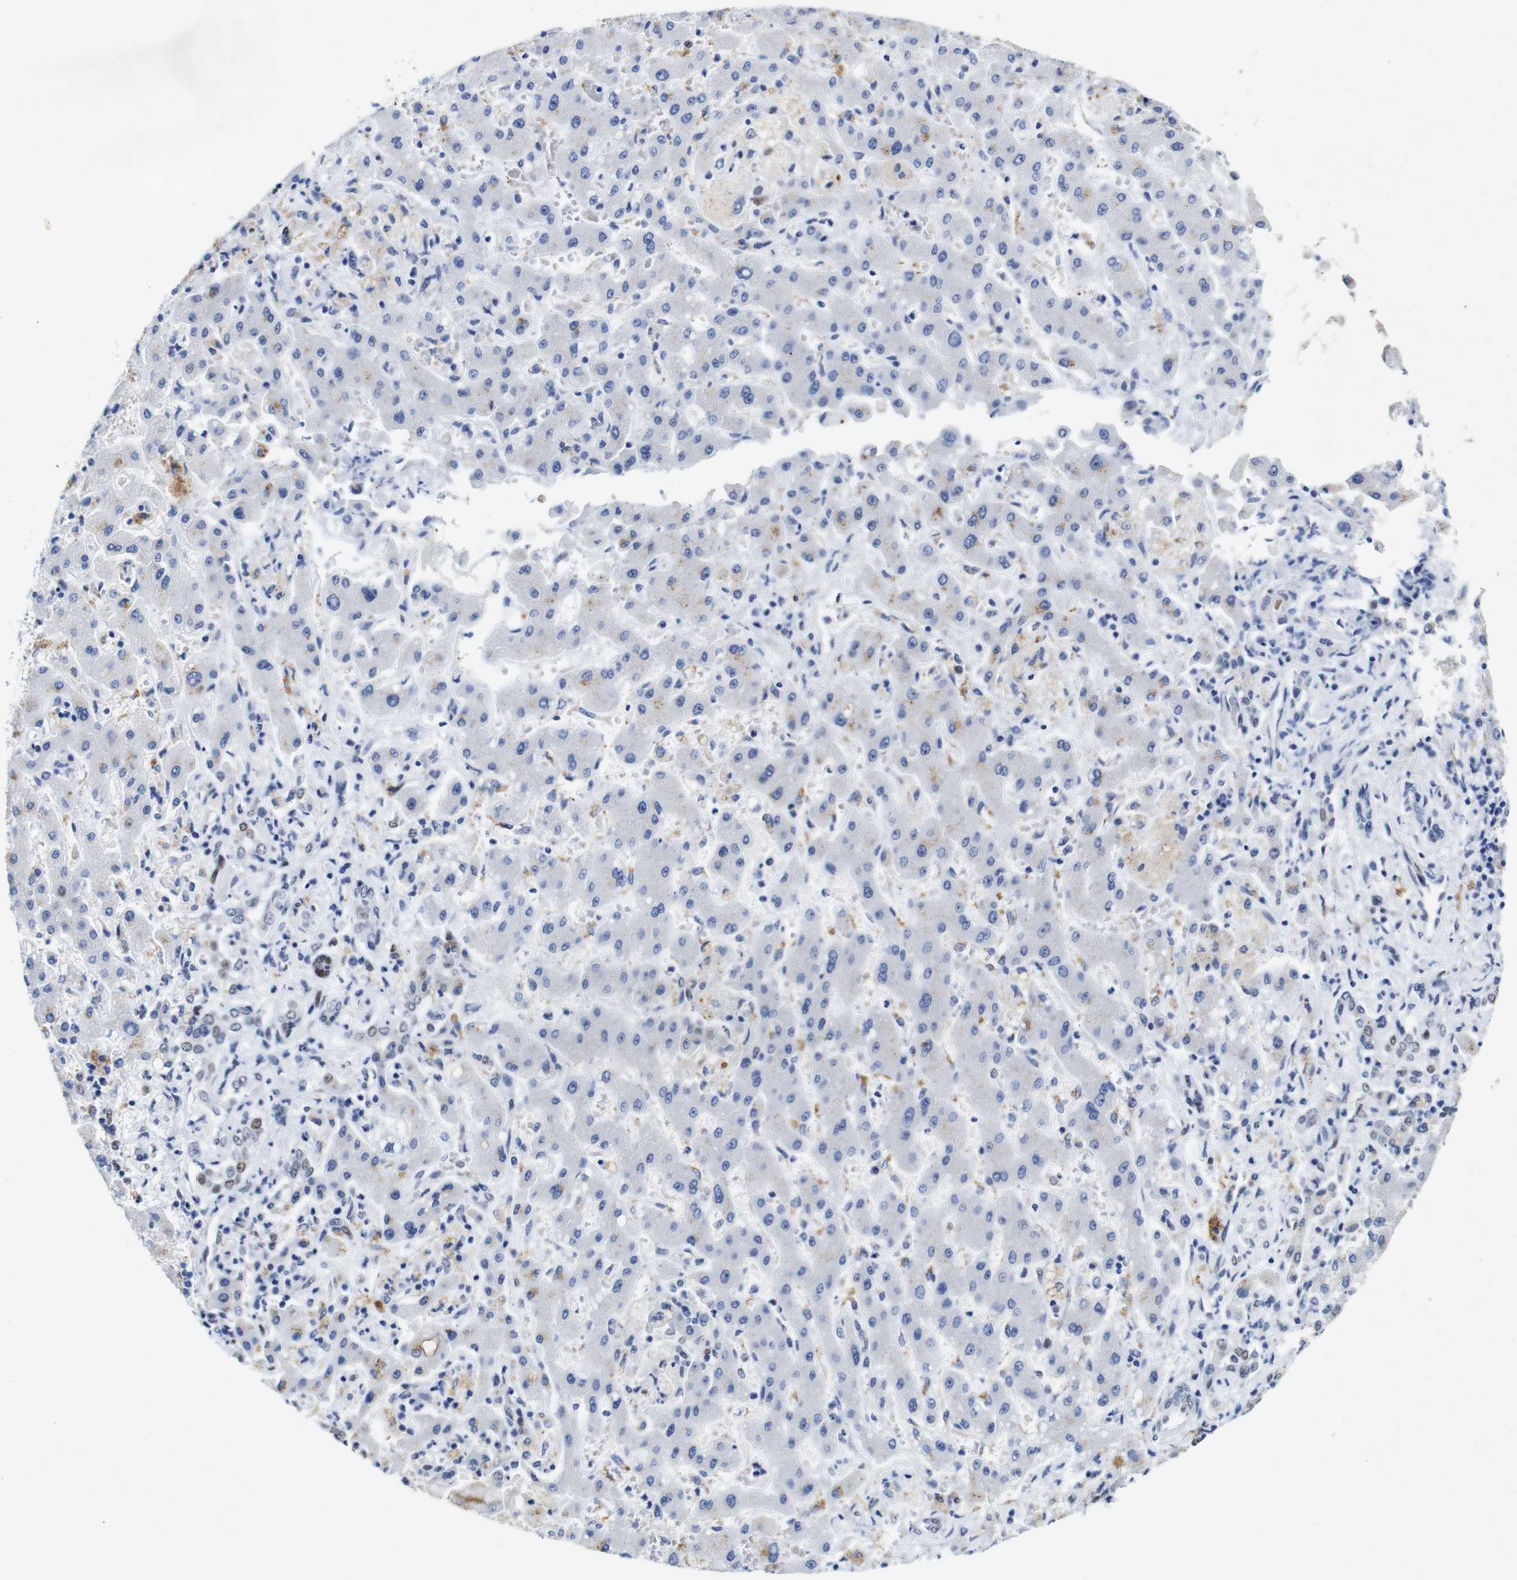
{"staining": {"intensity": "negative", "quantity": "none", "location": "none"}, "tissue": "liver cancer", "cell_type": "Tumor cells", "image_type": "cancer", "snomed": [{"axis": "morphology", "description": "Cholangiocarcinoma"}, {"axis": "topography", "description": "Liver"}], "caption": "High power microscopy photomicrograph of an IHC histopathology image of liver cholangiocarcinoma, revealing no significant positivity in tumor cells.", "gene": "FOSL2", "patient": {"sex": "male", "age": 50}}